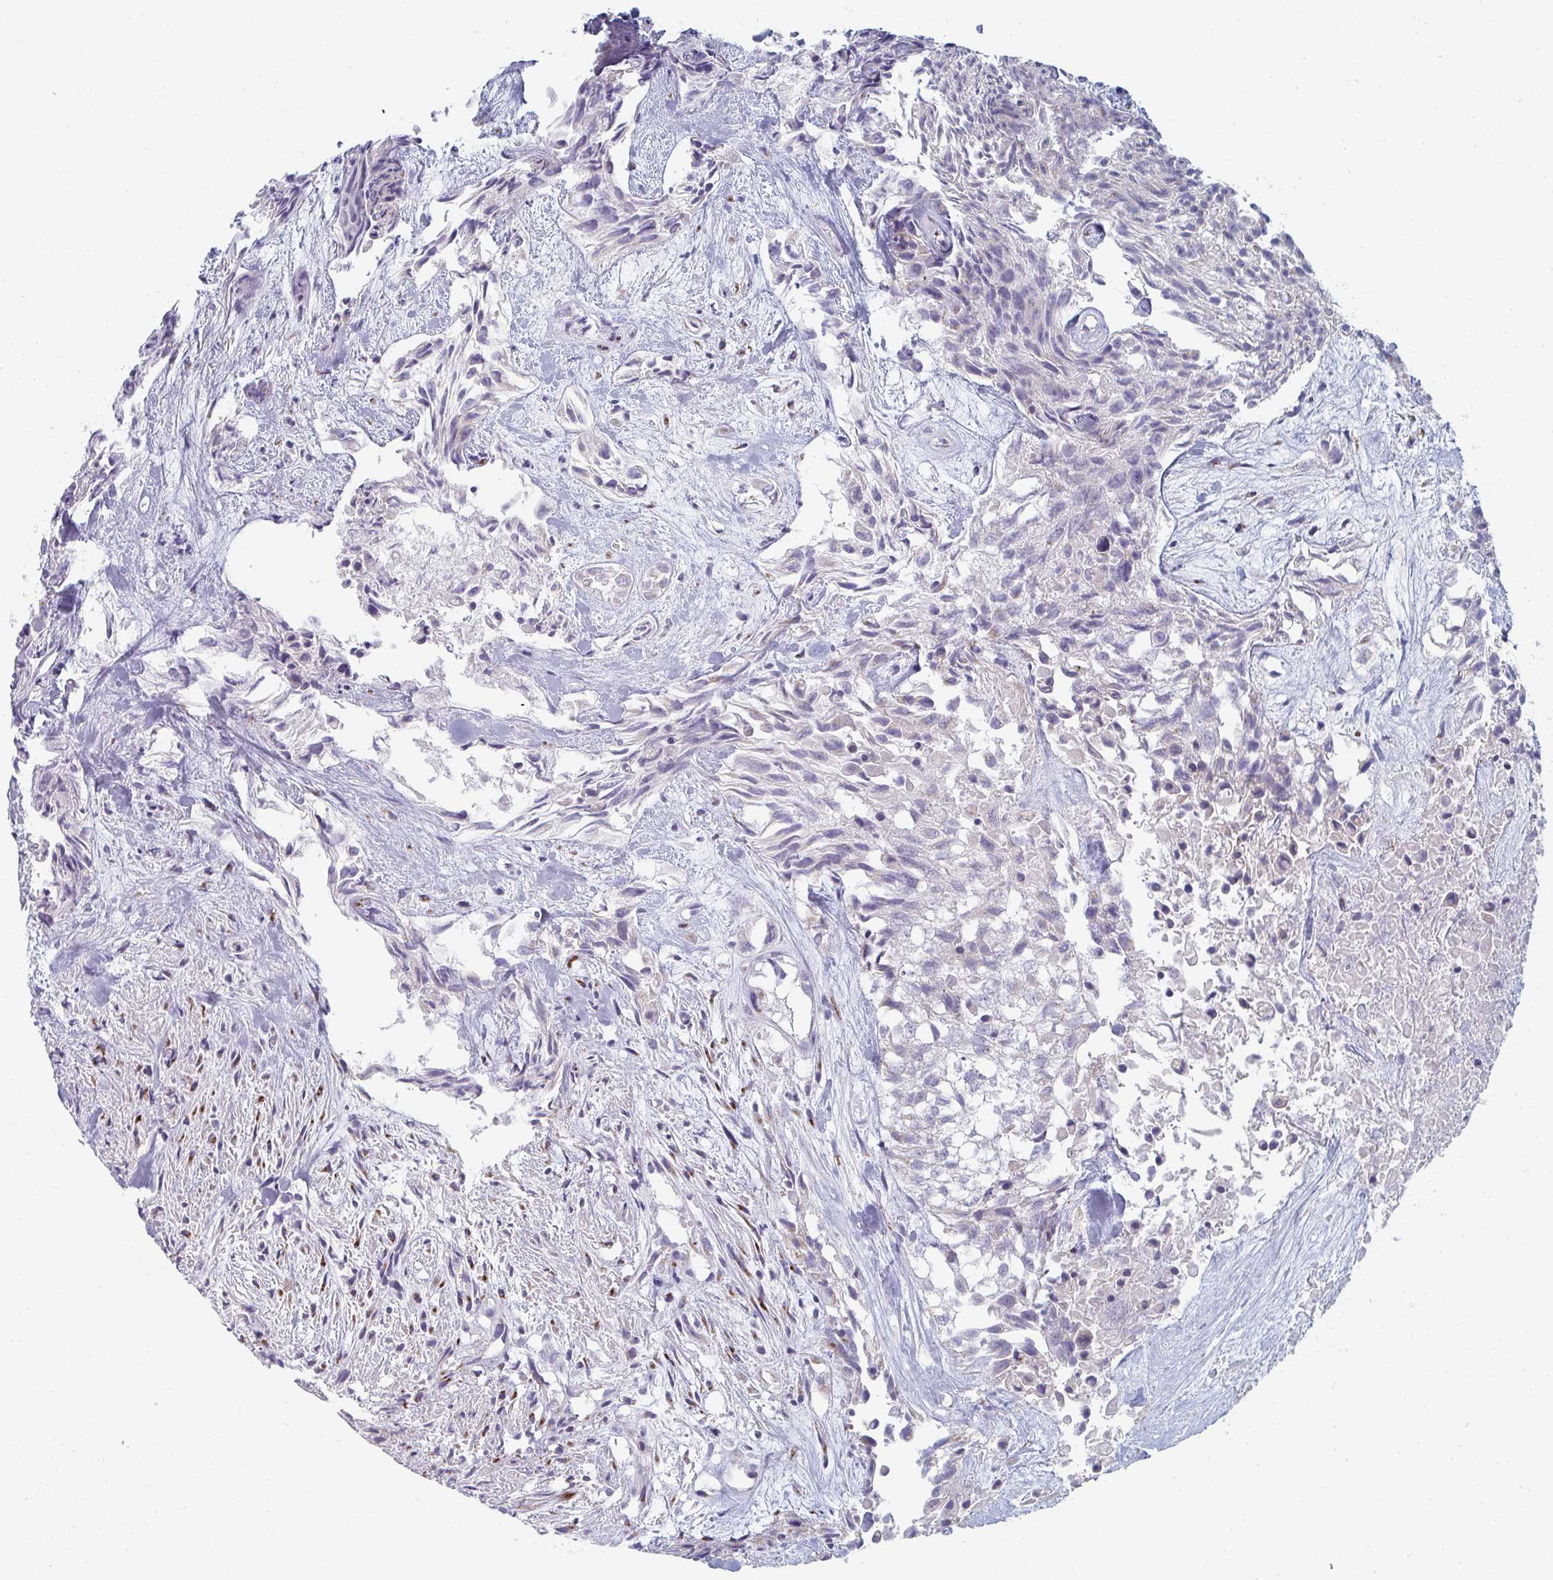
{"staining": {"intensity": "negative", "quantity": "none", "location": "none"}, "tissue": "urothelial cancer", "cell_type": "Tumor cells", "image_type": "cancer", "snomed": [{"axis": "morphology", "description": "Urothelial carcinoma, High grade"}, {"axis": "topography", "description": "Urinary bladder"}], "caption": "Immunohistochemistry photomicrograph of neoplastic tissue: human urothelial cancer stained with DAB (3,3'-diaminobenzidine) demonstrates no significant protein staining in tumor cells.", "gene": "PSMG1", "patient": {"sex": "male", "age": 56}}